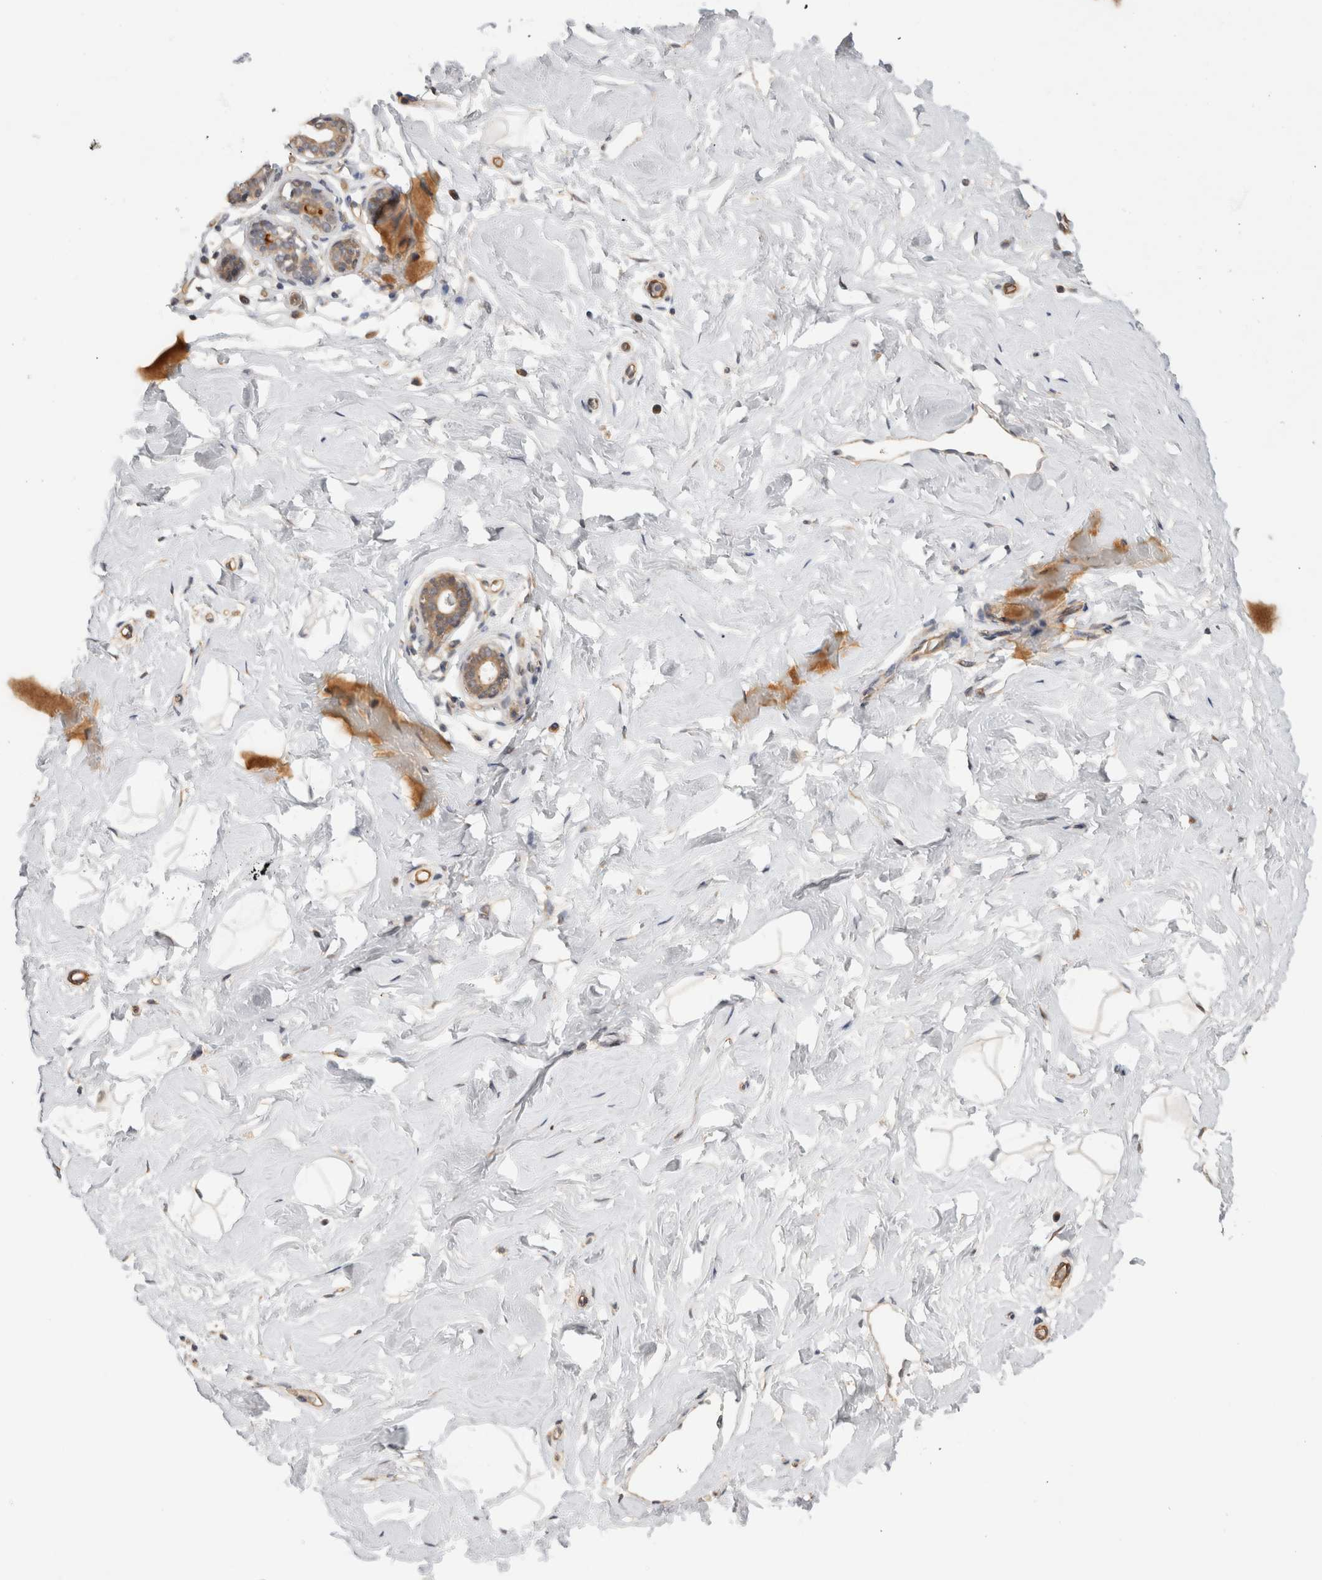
{"staining": {"intensity": "negative", "quantity": "none", "location": "none"}, "tissue": "breast", "cell_type": "Adipocytes", "image_type": "normal", "snomed": [{"axis": "morphology", "description": "Normal tissue, NOS"}, {"axis": "morphology", "description": "Adenoma, NOS"}, {"axis": "topography", "description": "Breast"}], "caption": "Immunohistochemistry of unremarkable human breast demonstrates no staining in adipocytes.", "gene": "PGM1", "patient": {"sex": "female", "age": 23}}